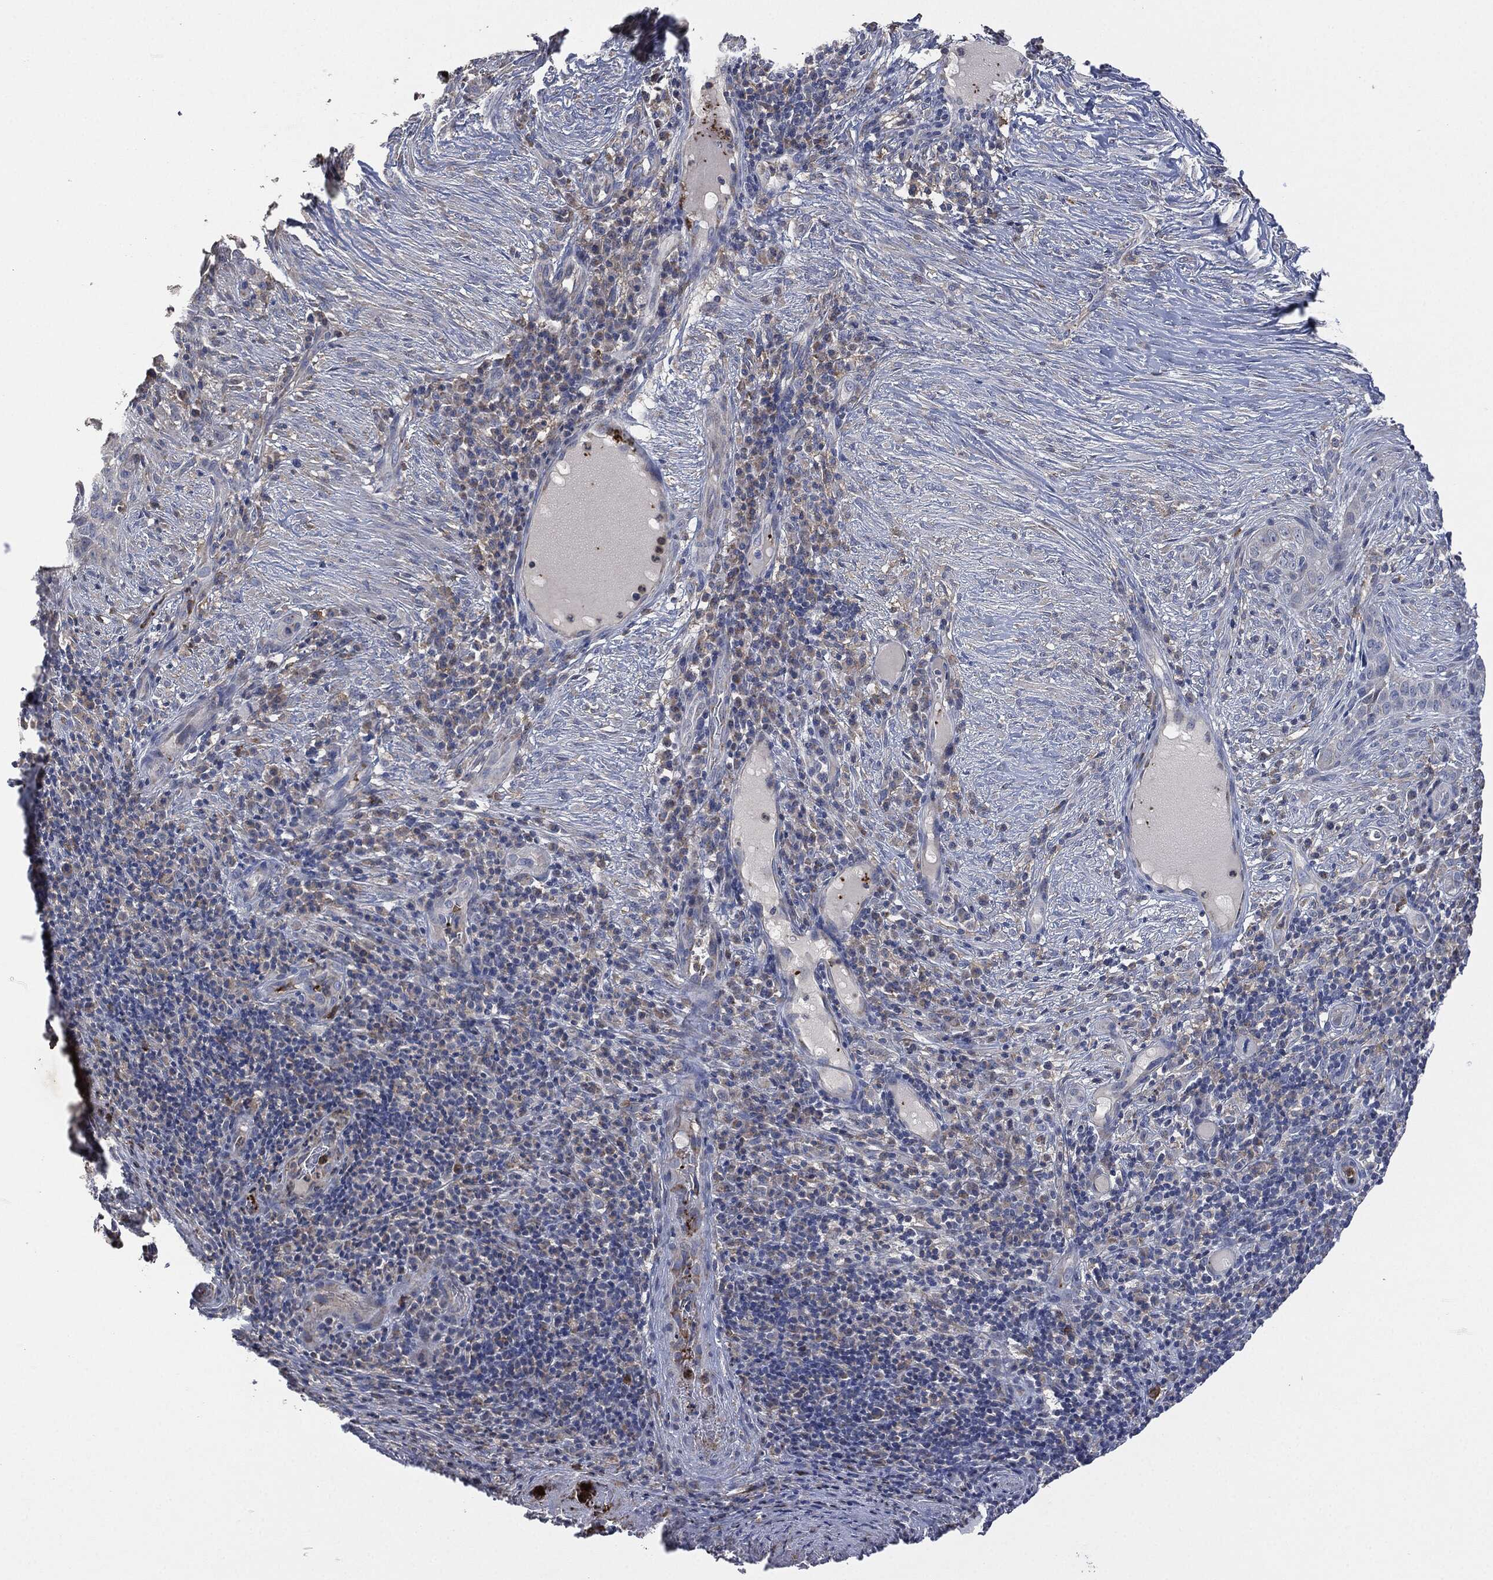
{"staining": {"intensity": "negative", "quantity": "none", "location": "none"}, "tissue": "skin cancer", "cell_type": "Tumor cells", "image_type": "cancer", "snomed": [{"axis": "morphology", "description": "Squamous cell carcinoma, NOS"}, {"axis": "topography", "description": "Skin"}], "caption": "This image is of skin cancer stained with IHC to label a protein in brown with the nuclei are counter-stained blue. There is no positivity in tumor cells.", "gene": "CD33", "patient": {"sex": "male", "age": 88}}